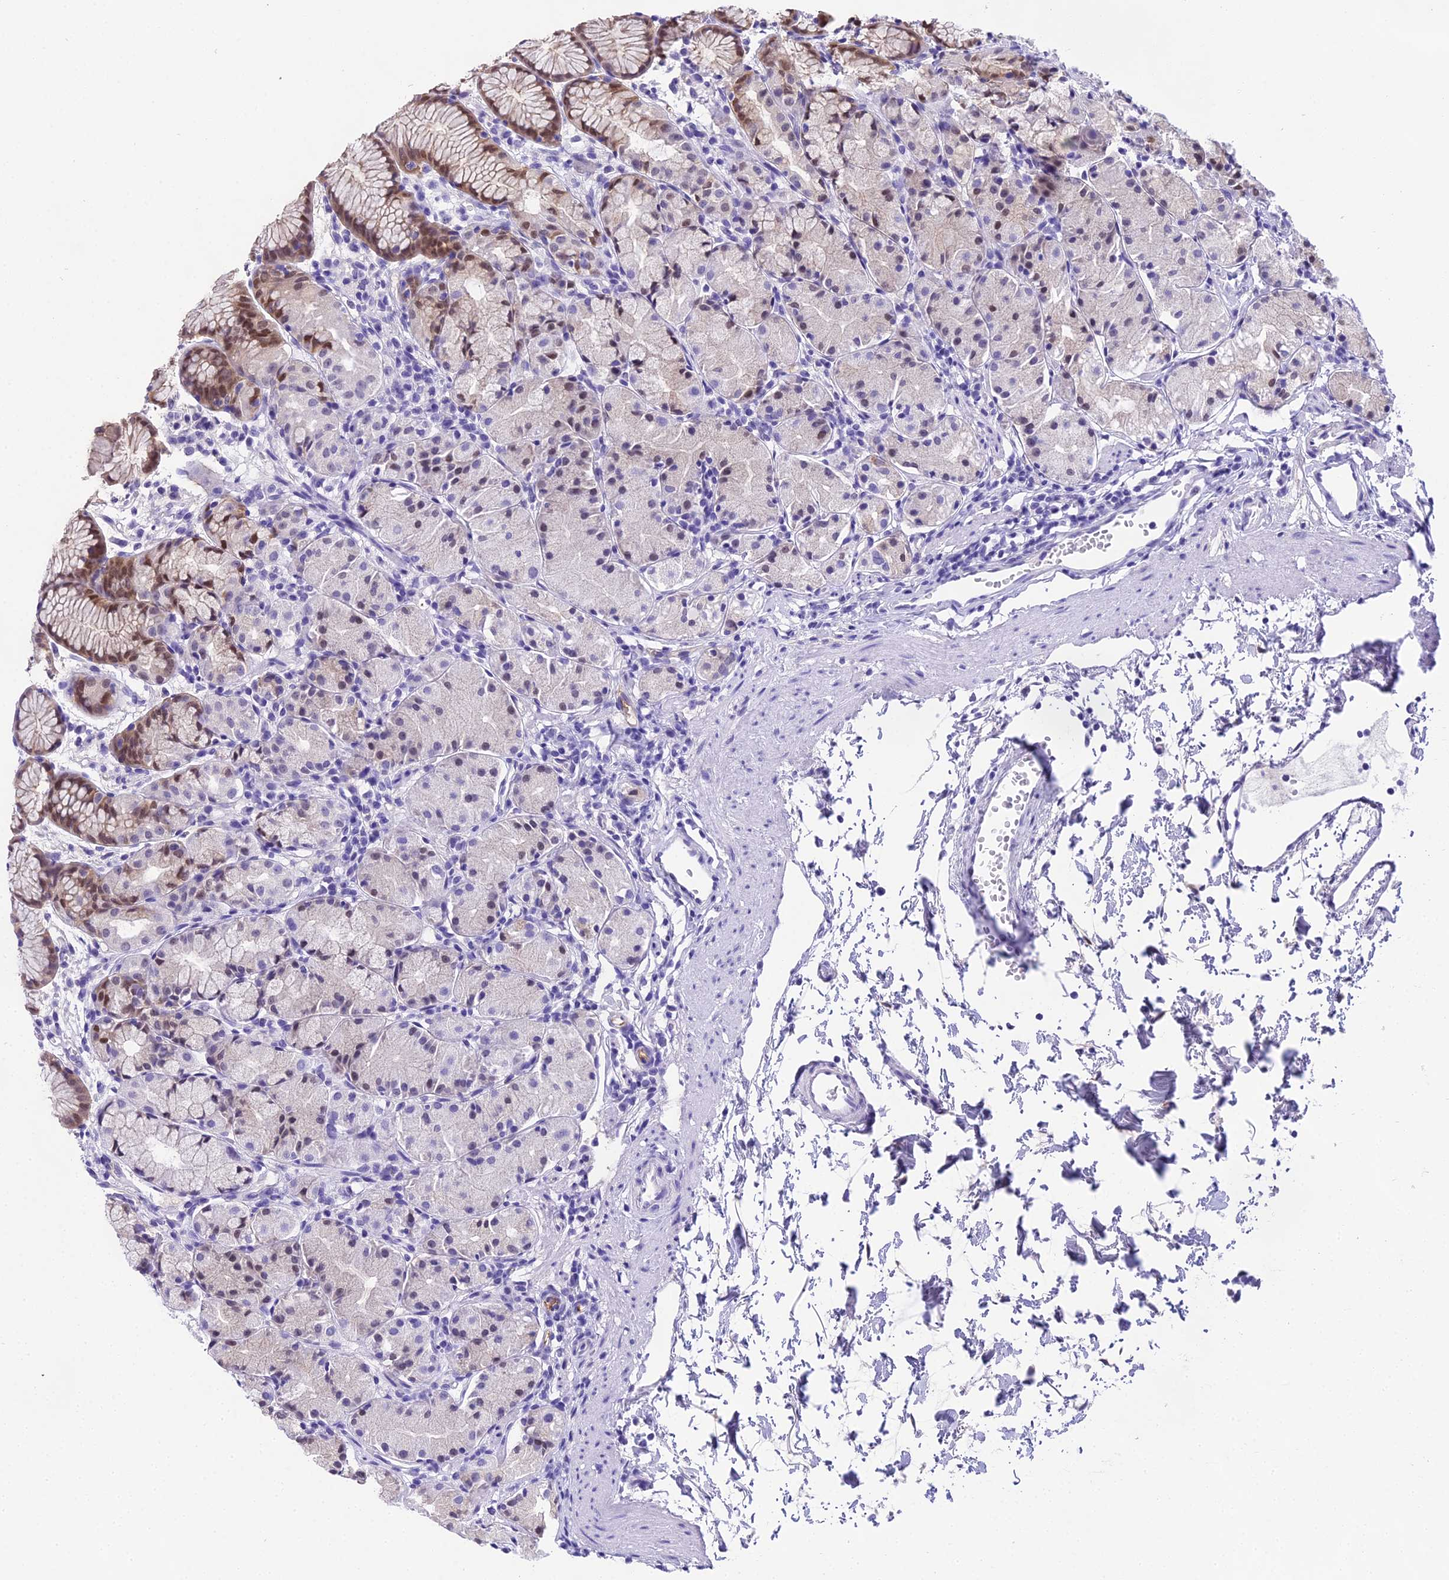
{"staining": {"intensity": "moderate", "quantity": "25%-75%", "location": "cytoplasmic/membranous,nuclear"}, "tissue": "stomach", "cell_type": "Glandular cells", "image_type": "normal", "snomed": [{"axis": "morphology", "description": "Normal tissue, NOS"}, {"axis": "topography", "description": "Stomach, upper"}], "caption": "Immunohistochemistry image of unremarkable human stomach stained for a protein (brown), which reveals medium levels of moderate cytoplasmic/membranous,nuclear staining in approximately 25%-75% of glandular cells.", "gene": "MAT2A", "patient": {"sex": "male", "age": 47}}